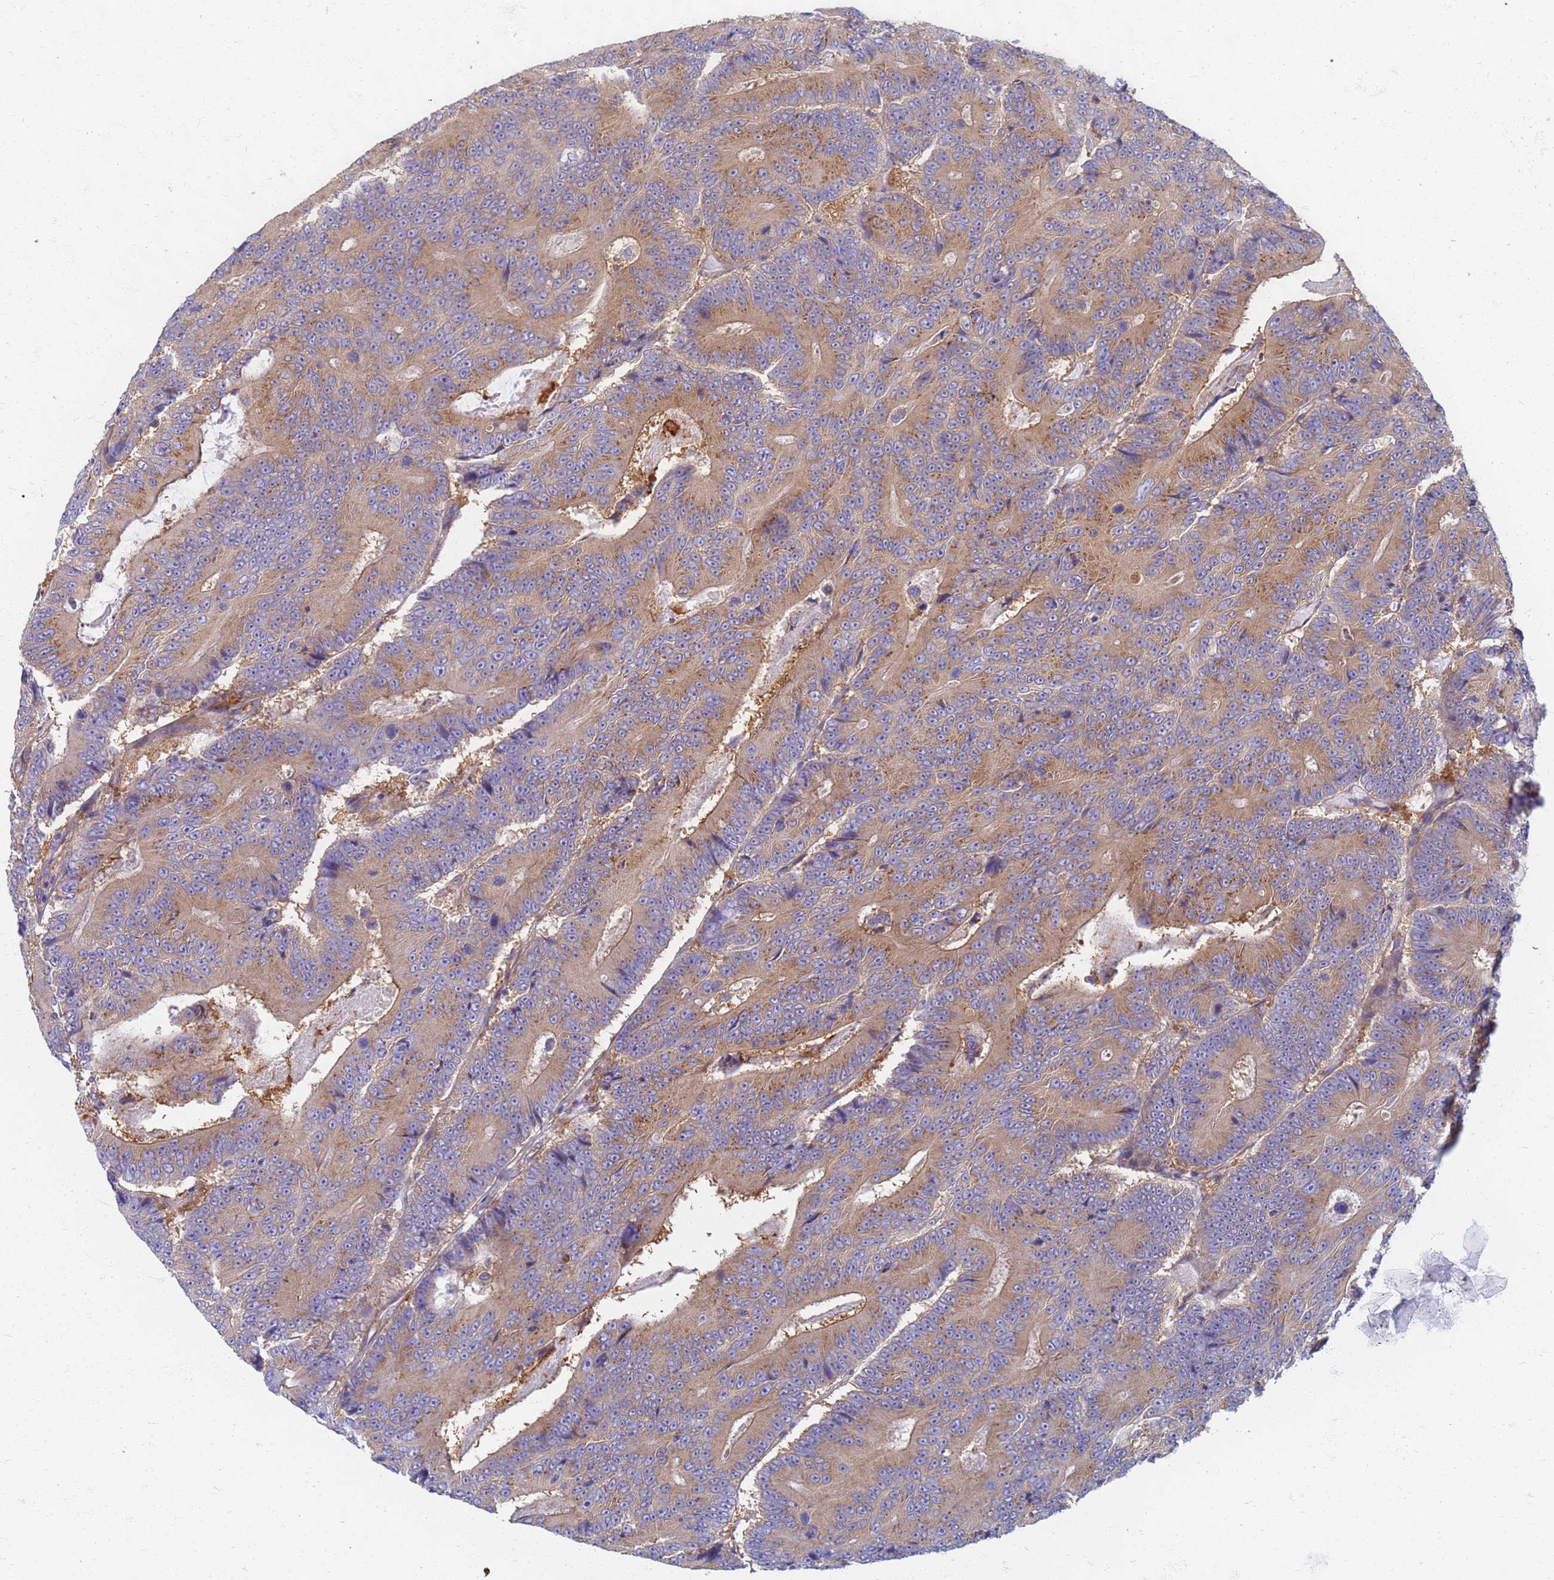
{"staining": {"intensity": "moderate", "quantity": ">75%", "location": "cytoplasmic/membranous"}, "tissue": "colorectal cancer", "cell_type": "Tumor cells", "image_type": "cancer", "snomed": [{"axis": "morphology", "description": "Adenocarcinoma, NOS"}, {"axis": "topography", "description": "Colon"}], "caption": "DAB (3,3'-diaminobenzidine) immunohistochemical staining of colorectal cancer exhibits moderate cytoplasmic/membranous protein expression in about >75% of tumor cells. Using DAB (brown) and hematoxylin (blue) stains, captured at high magnification using brightfield microscopy.", "gene": "EEA1", "patient": {"sex": "male", "age": 83}}